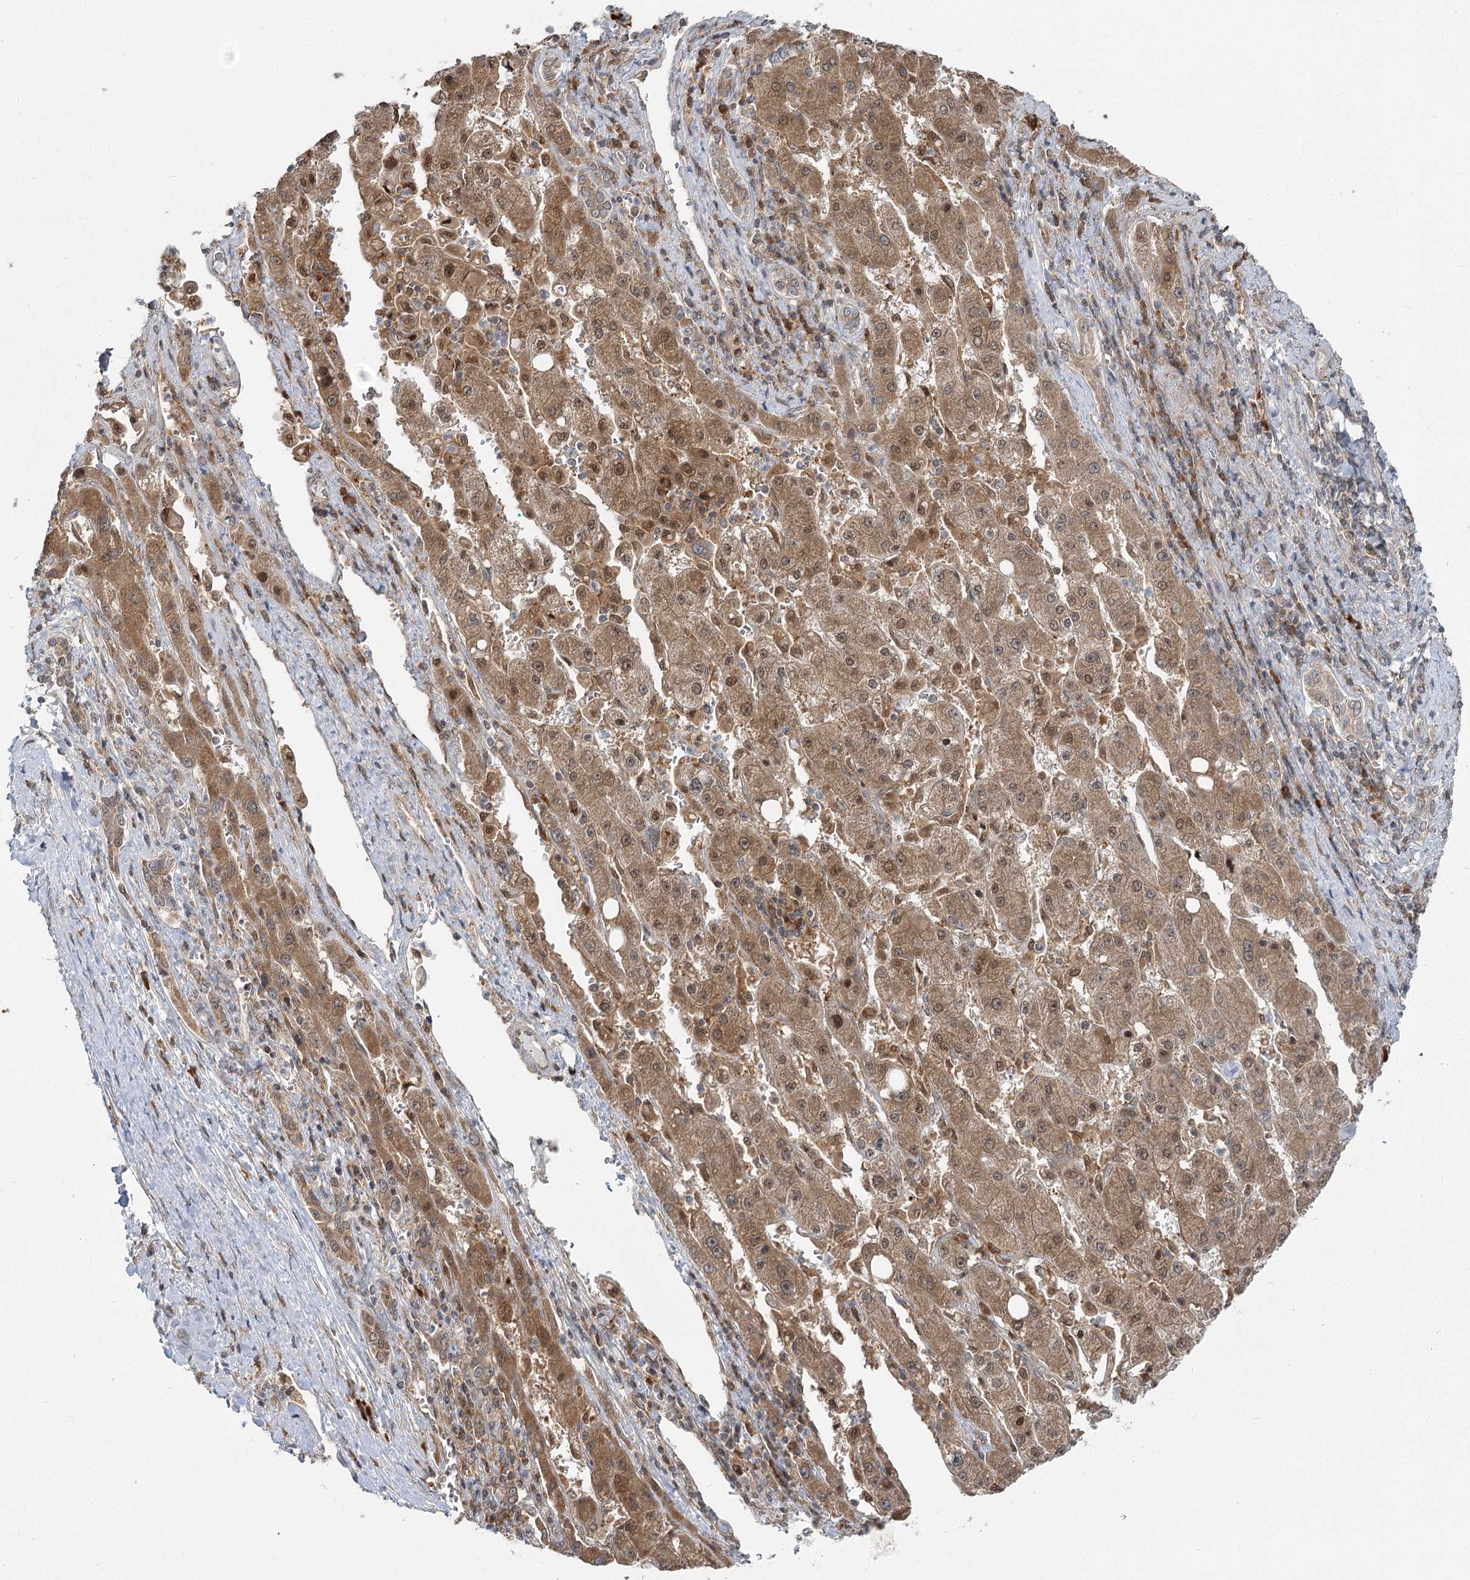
{"staining": {"intensity": "moderate", "quantity": ">75%", "location": "cytoplasmic/membranous,nuclear"}, "tissue": "liver cancer", "cell_type": "Tumor cells", "image_type": "cancer", "snomed": [{"axis": "morphology", "description": "Carcinoma, Hepatocellular, NOS"}, {"axis": "topography", "description": "Liver"}], "caption": "Hepatocellular carcinoma (liver) stained with DAB (3,3'-diaminobenzidine) IHC exhibits medium levels of moderate cytoplasmic/membranous and nuclear staining in about >75% of tumor cells.", "gene": "THNSL1", "patient": {"sex": "female", "age": 73}}